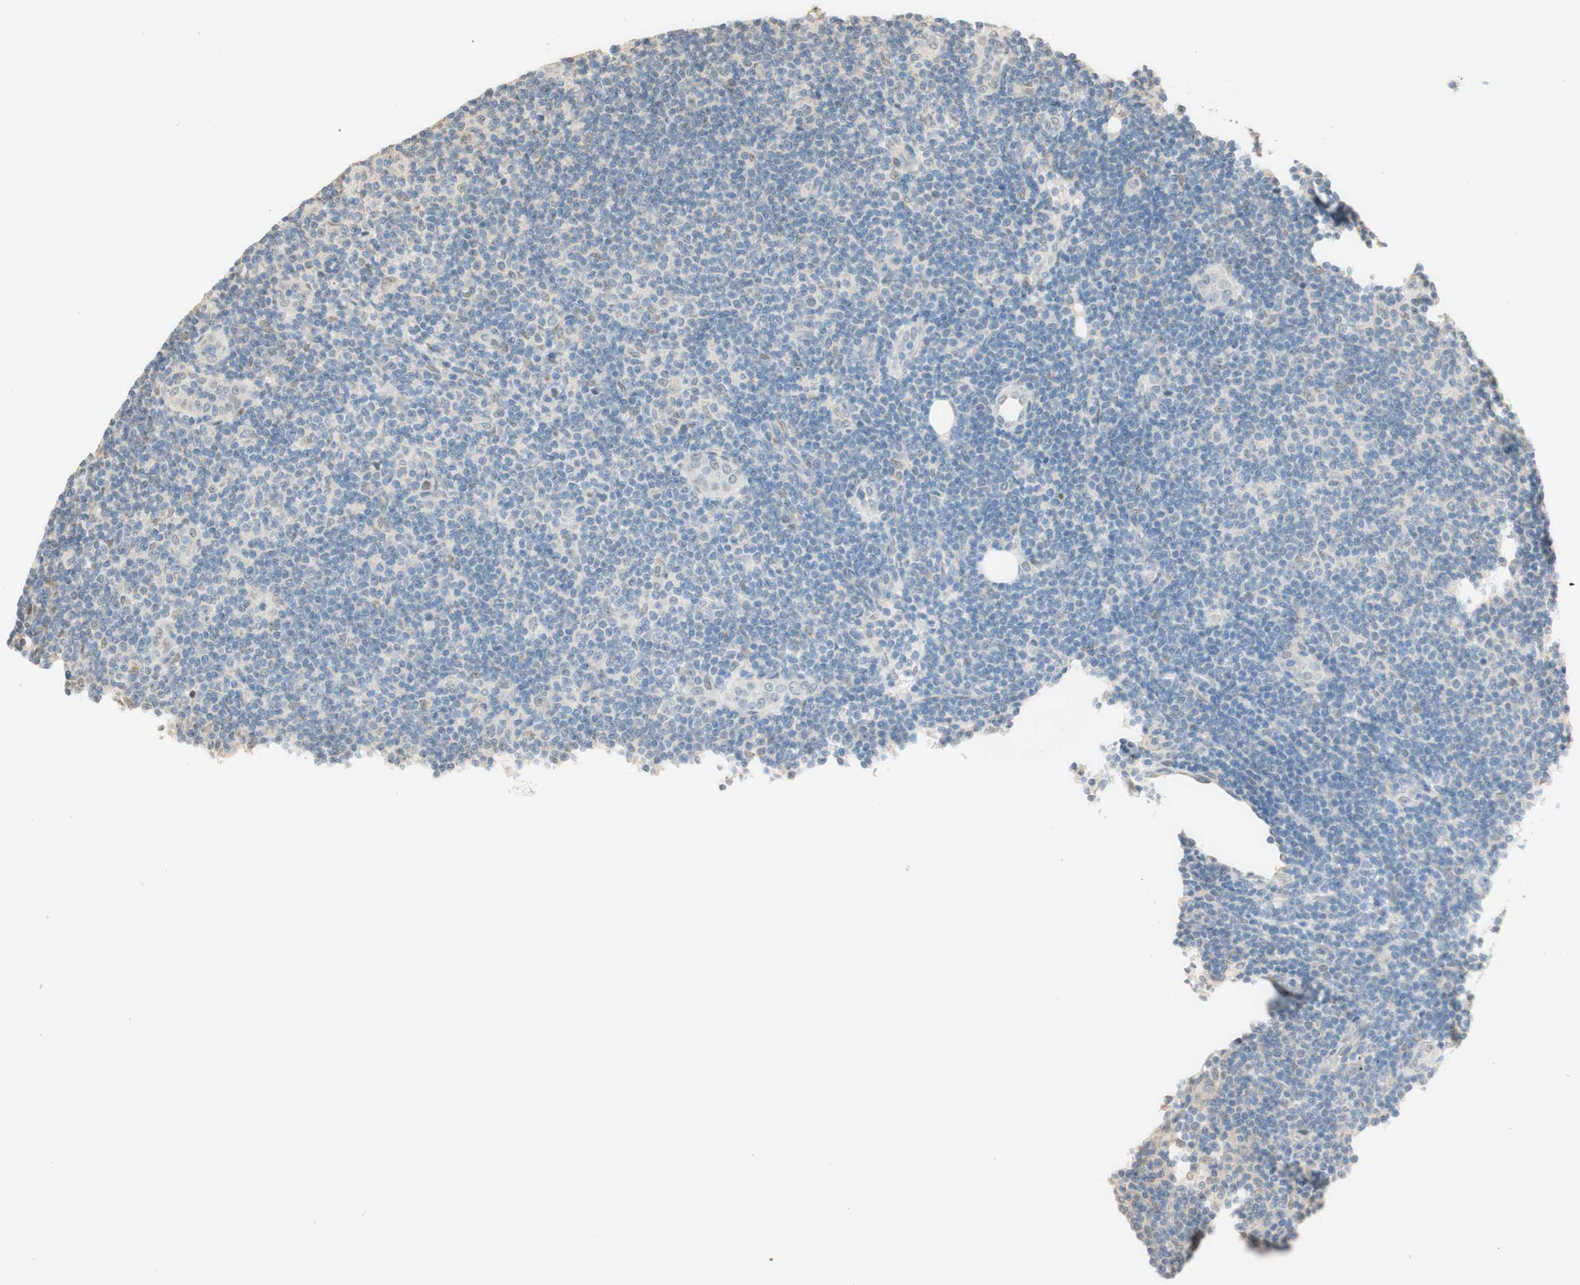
{"staining": {"intensity": "negative", "quantity": "none", "location": "none"}, "tissue": "lymphoma", "cell_type": "Tumor cells", "image_type": "cancer", "snomed": [{"axis": "morphology", "description": "Malignant lymphoma, non-Hodgkin's type, Low grade"}, {"axis": "topography", "description": "Lymph node"}], "caption": "DAB immunohistochemical staining of human malignant lymphoma, non-Hodgkin's type (low-grade) demonstrates no significant expression in tumor cells.", "gene": "CCNC", "patient": {"sex": "male", "age": 83}}